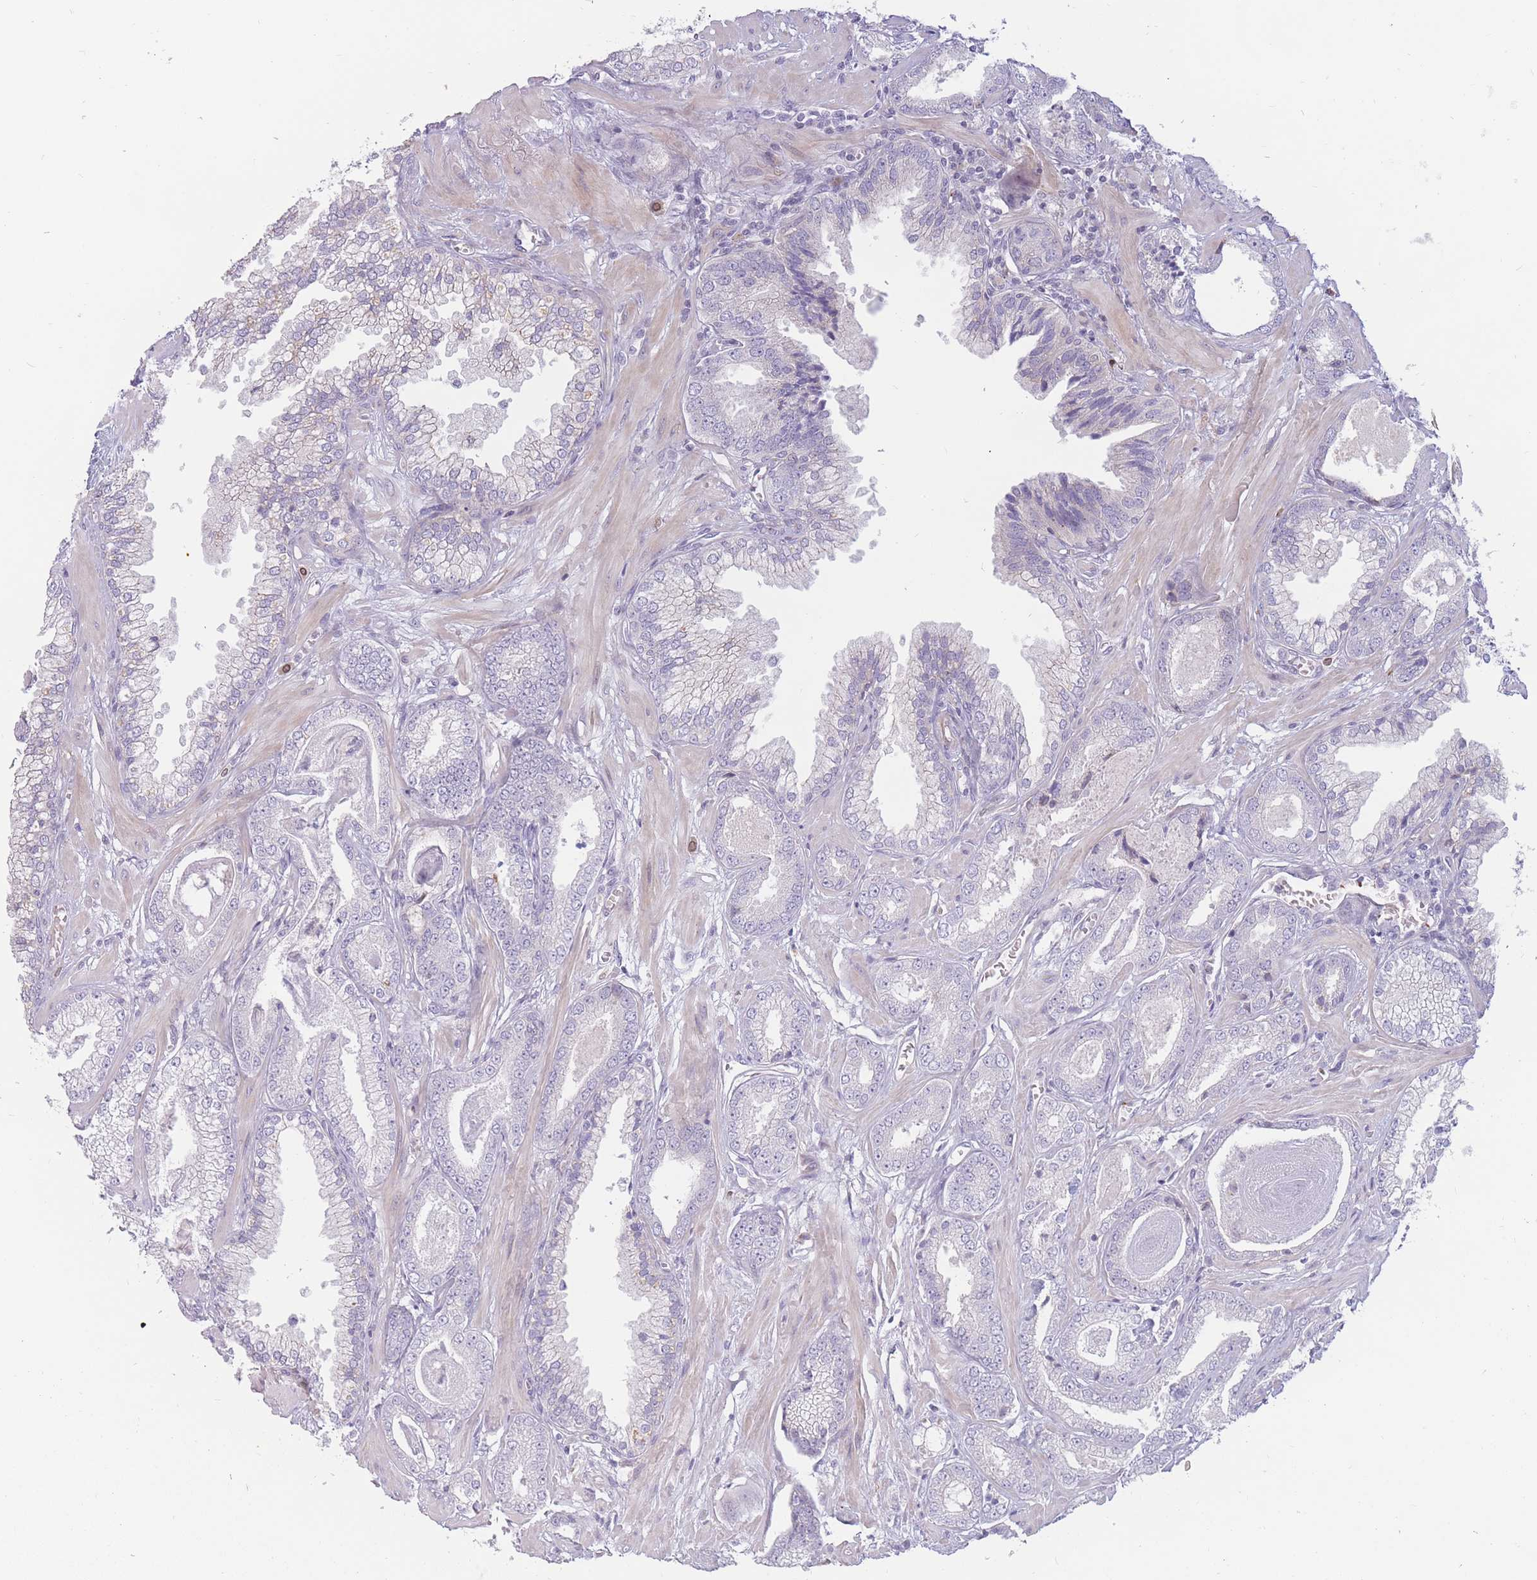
{"staining": {"intensity": "negative", "quantity": "none", "location": "none"}, "tissue": "prostate cancer", "cell_type": "Tumor cells", "image_type": "cancer", "snomed": [{"axis": "morphology", "description": "Adenocarcinoma, Low grade"}, {"axis": "topography", "description": "Prostate"}], "caption": "Tumor cells show no significant protein expression in adenocarcinoma (low-grade) (prostate).", "gene": "PTGDR", "patient": {"sex": "male", "age": 60}}